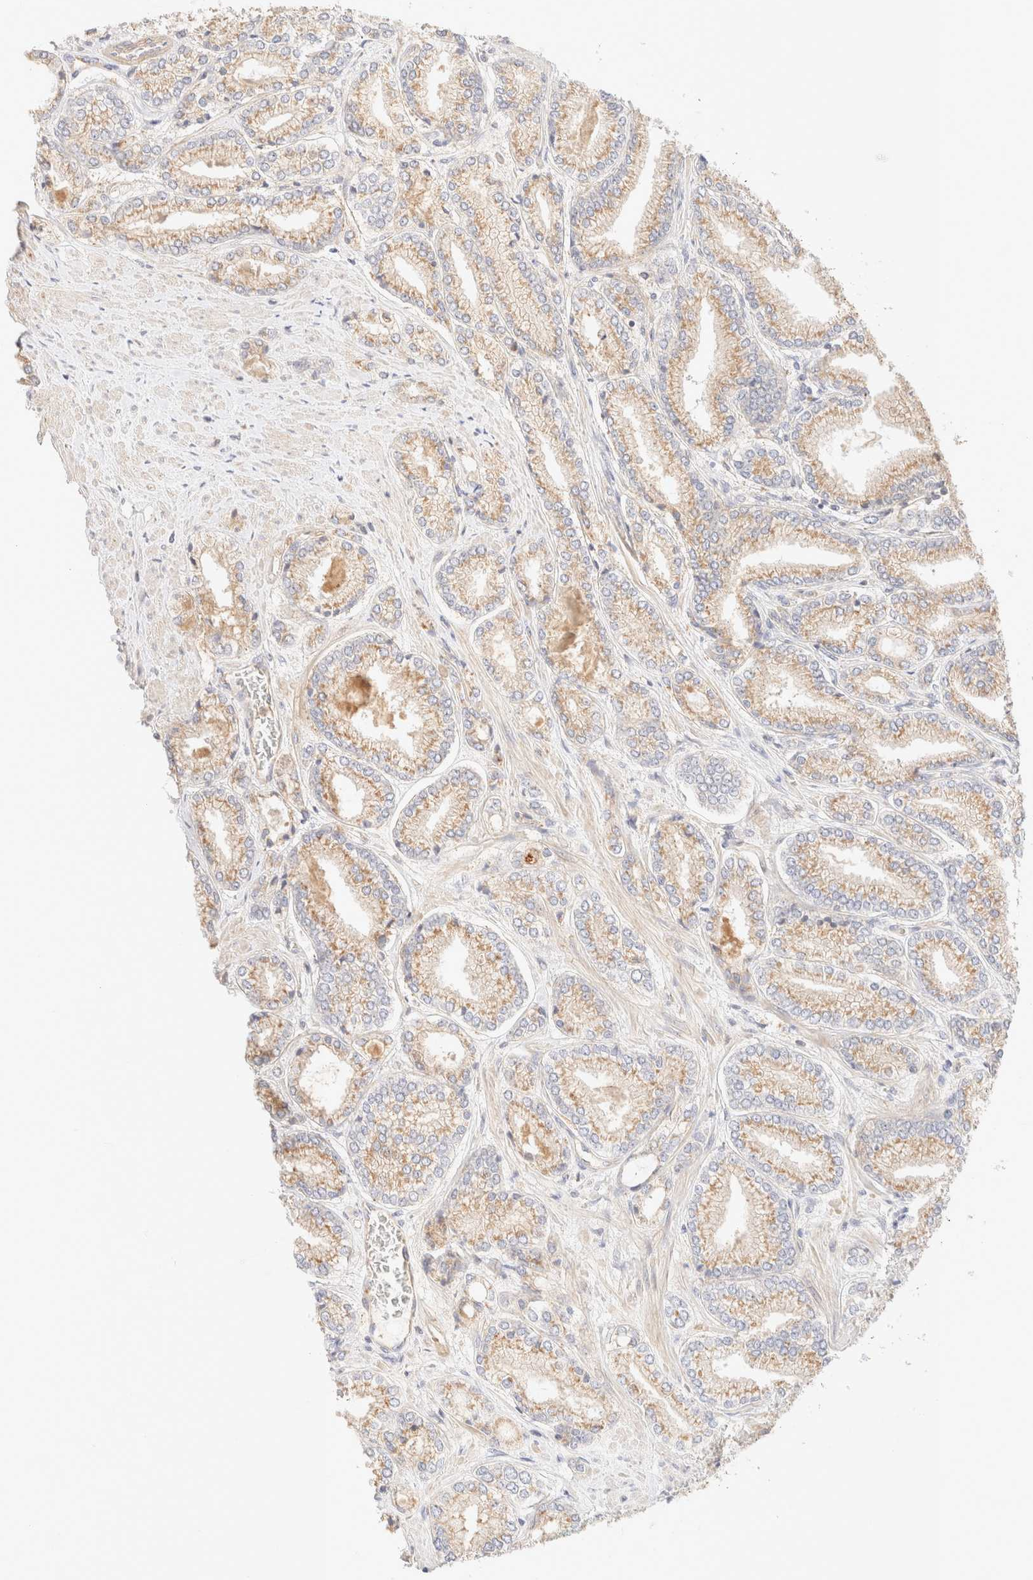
{"staining": {"intensity": "weak", "quantity": ">75%", "location": "cytoplasmic/membranous"}, "tissue": "prostate cancer", "cell_type": "Tumor cells", "image_type": "cancer", "snomed": [{"axis": "morphology", "description": "Adenocarcinoma, Low grade"}, {"axis": "topography", "description": "Prostate"}], "caption": "The histopathology image reveals staining of prostate cancer, revealing weak cytoplasmic/membranous protein positivity (brown color) within tumor cells.", "gene": "MYO10", "patient": {"sex": "male", "age": 62}}